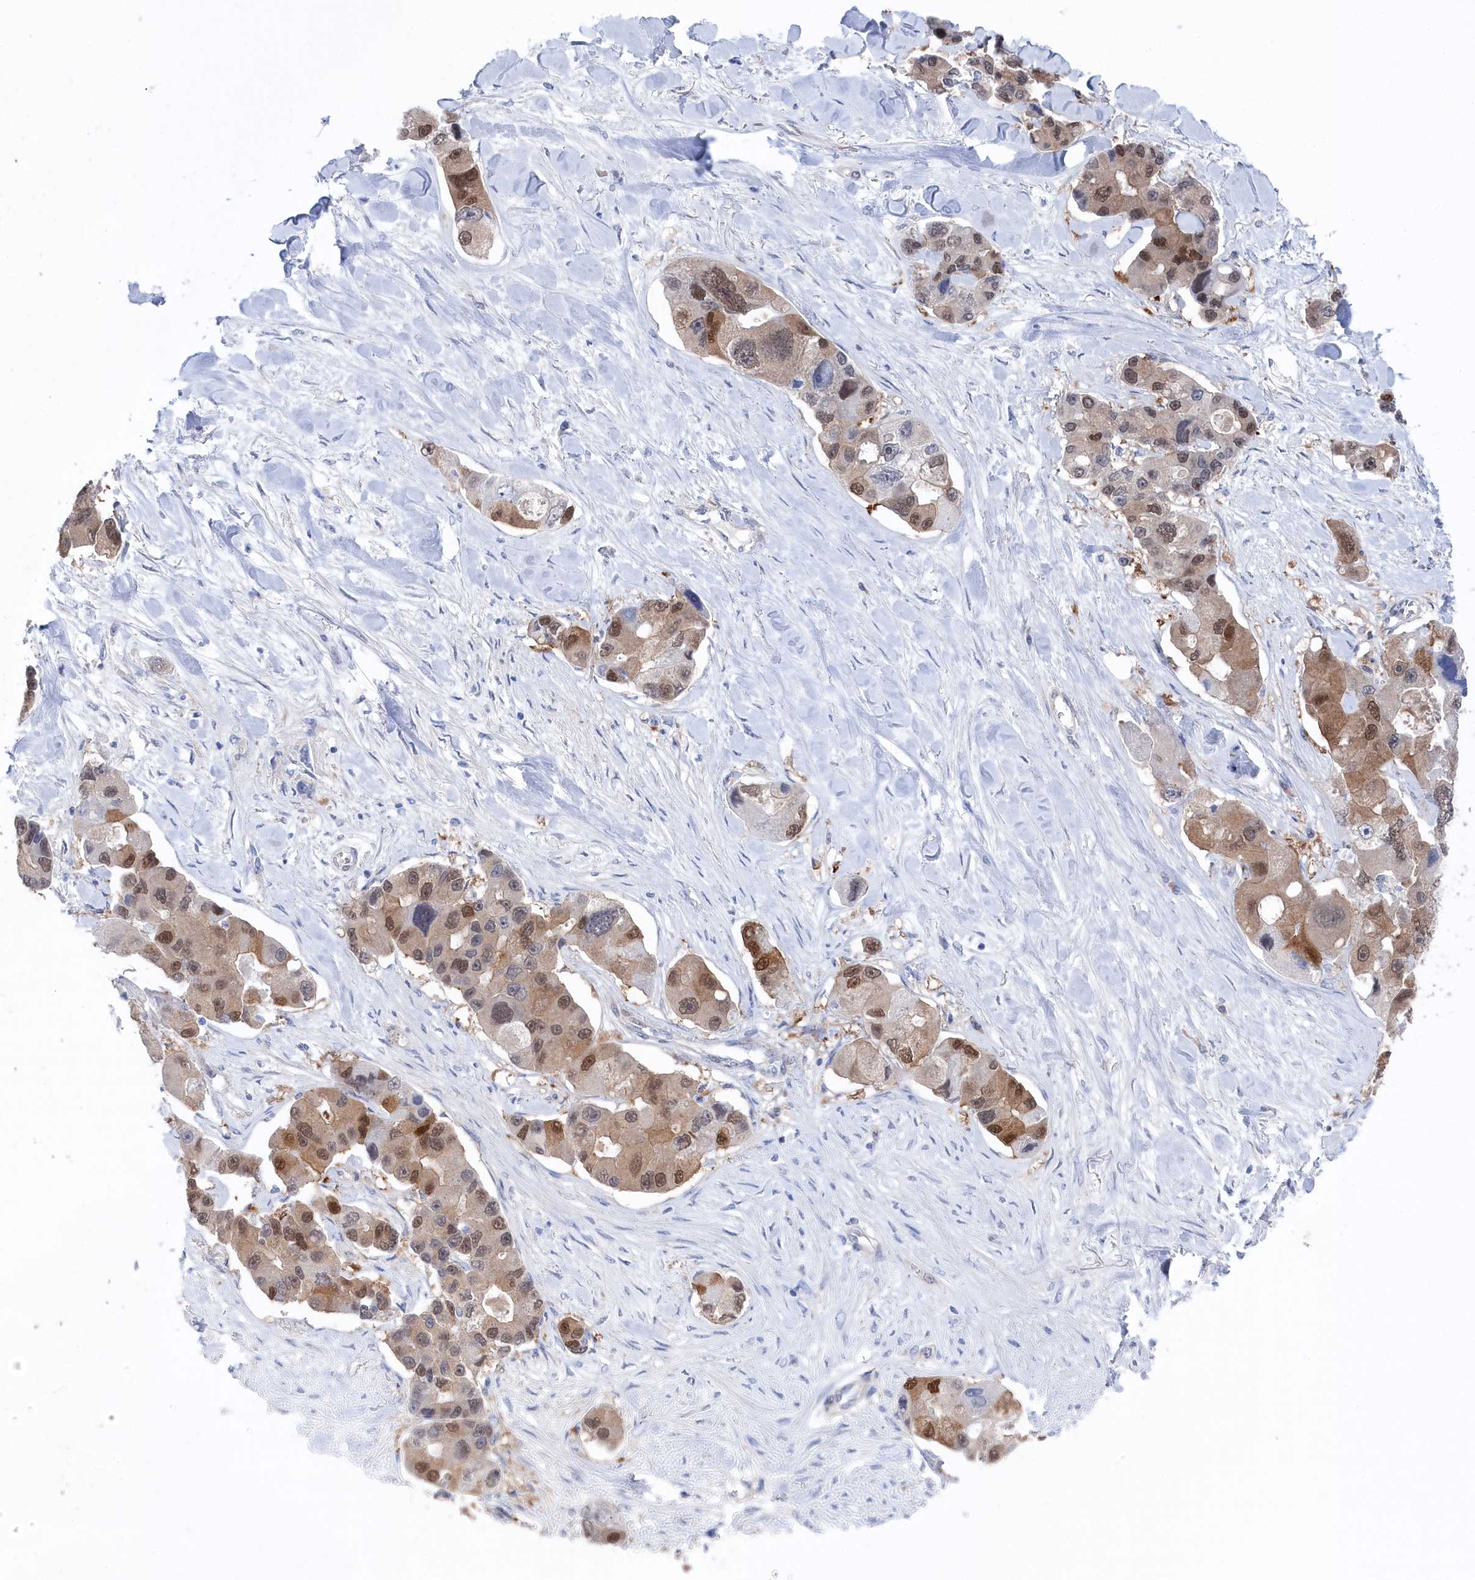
{"staining": {"intensity": "moderate", "quantity": ">75%", "location": "nuclear"}, "tissue": "lung cancer", "cell_type": "Tumor cells", "image_type": "cancer", "snomed": [{"axis": "morphology", "description": "Adenocarcinoma, NOS"}, {"axis": "topography", "description": "Lung"}], "caption": "Lung adenocarcinoma was stained to show a protein in brown. There is medium levels of moderate nuclear staining in about >75% of tumor cells.", "gene": "IRGQ", "patient": {"sex": "female", "age": 54}}